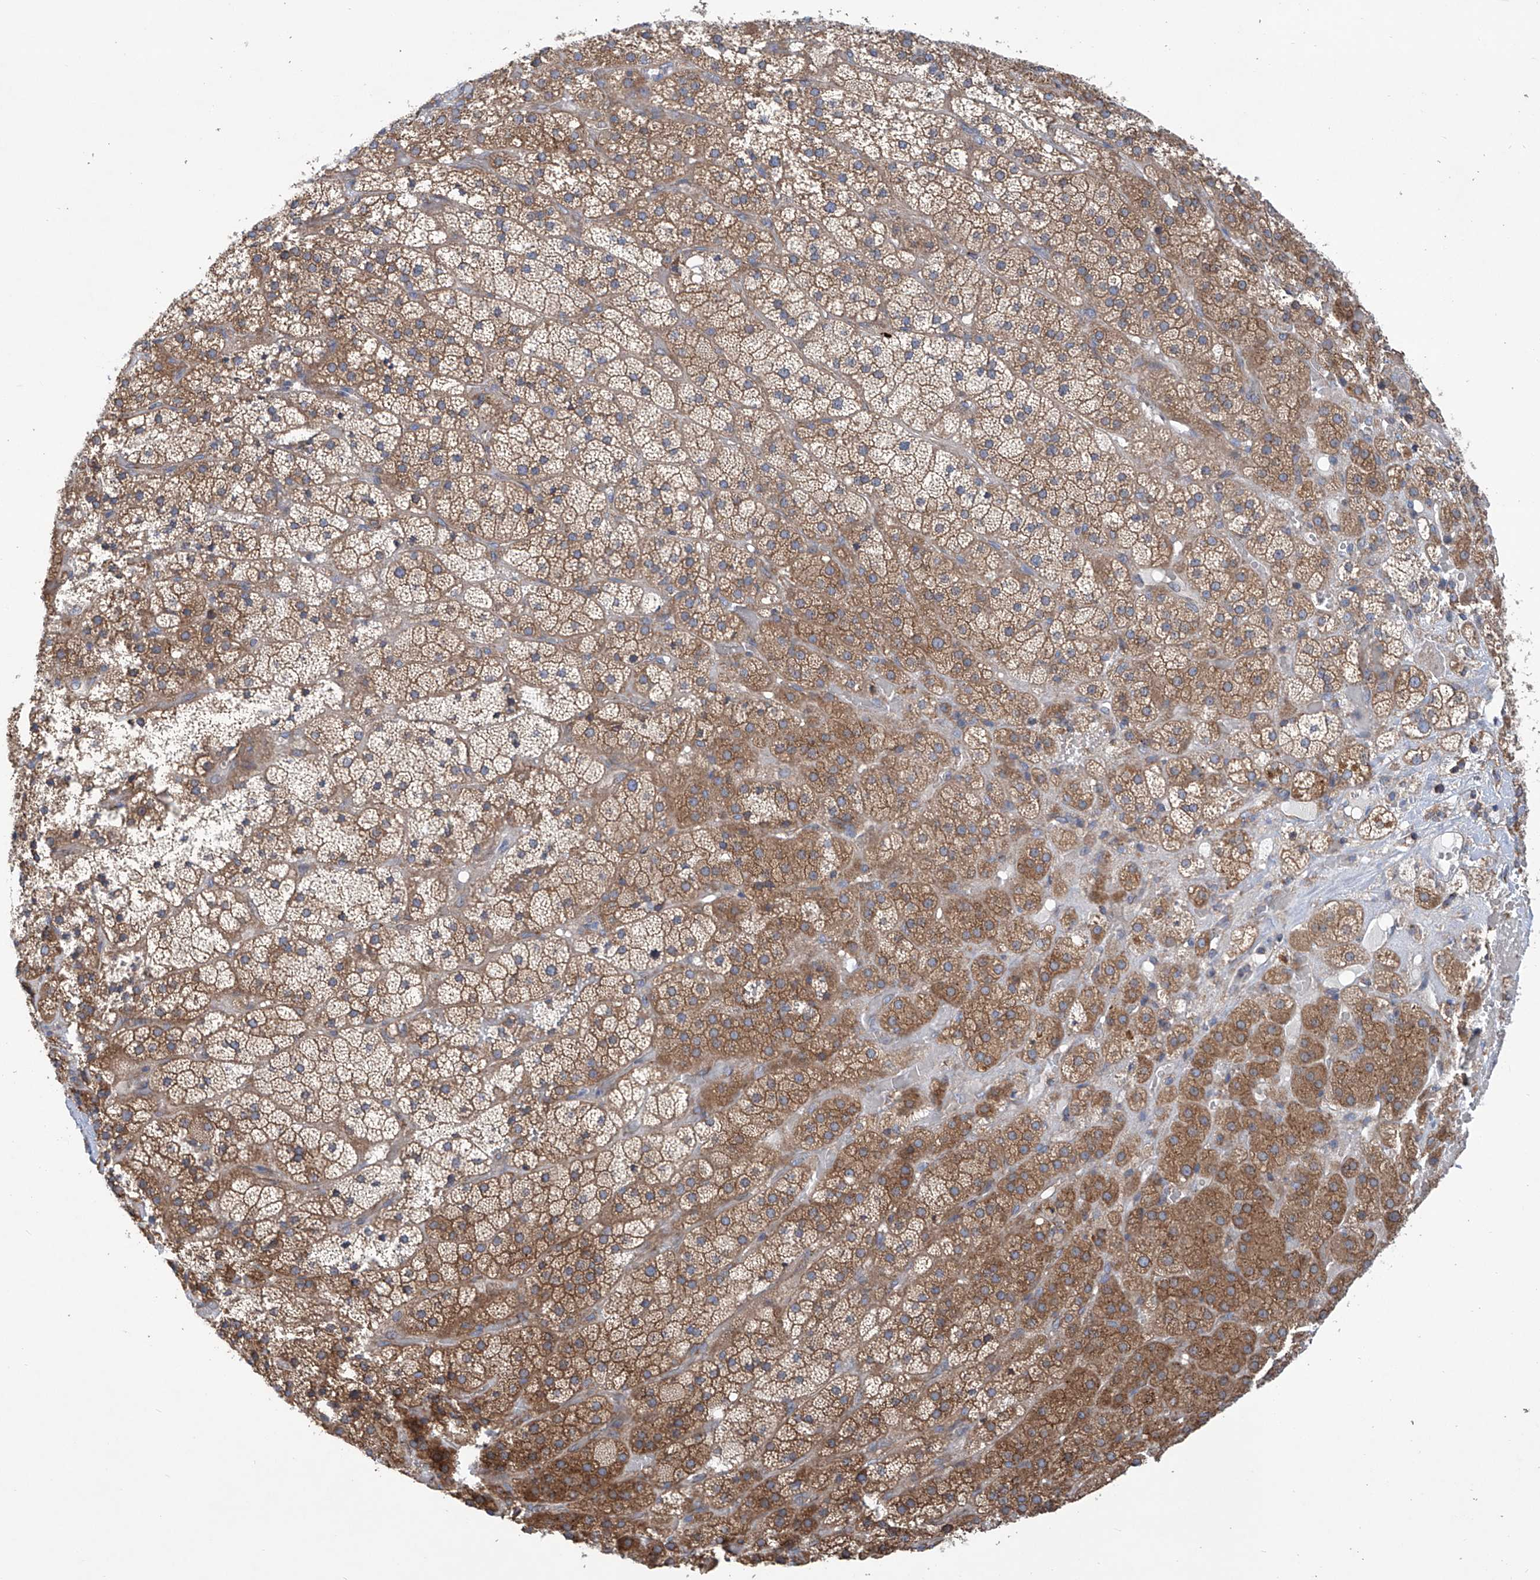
{"staining": {"intensity": "moderate", "quantity": ">75%", "location": "cytoplasmic/membranous"}, "tissue": "adrenal gland", "cell_type": "Glandular cells", "image_type": "normal", "snomed": [{"axis": "morphology", "description": "Normal tissue, NOS"}, {"axis": "topography", "description": "Adrenal gland"}], "caption": "Immunohistochemistry (IHC) of normal human adrenal gland demonstrates medium levels of moderate cytoplasmic/membranous positivity in about >75% of glandular cells.", "gene": "SENP2", "patient": {"sex": "male", "age": 57}}